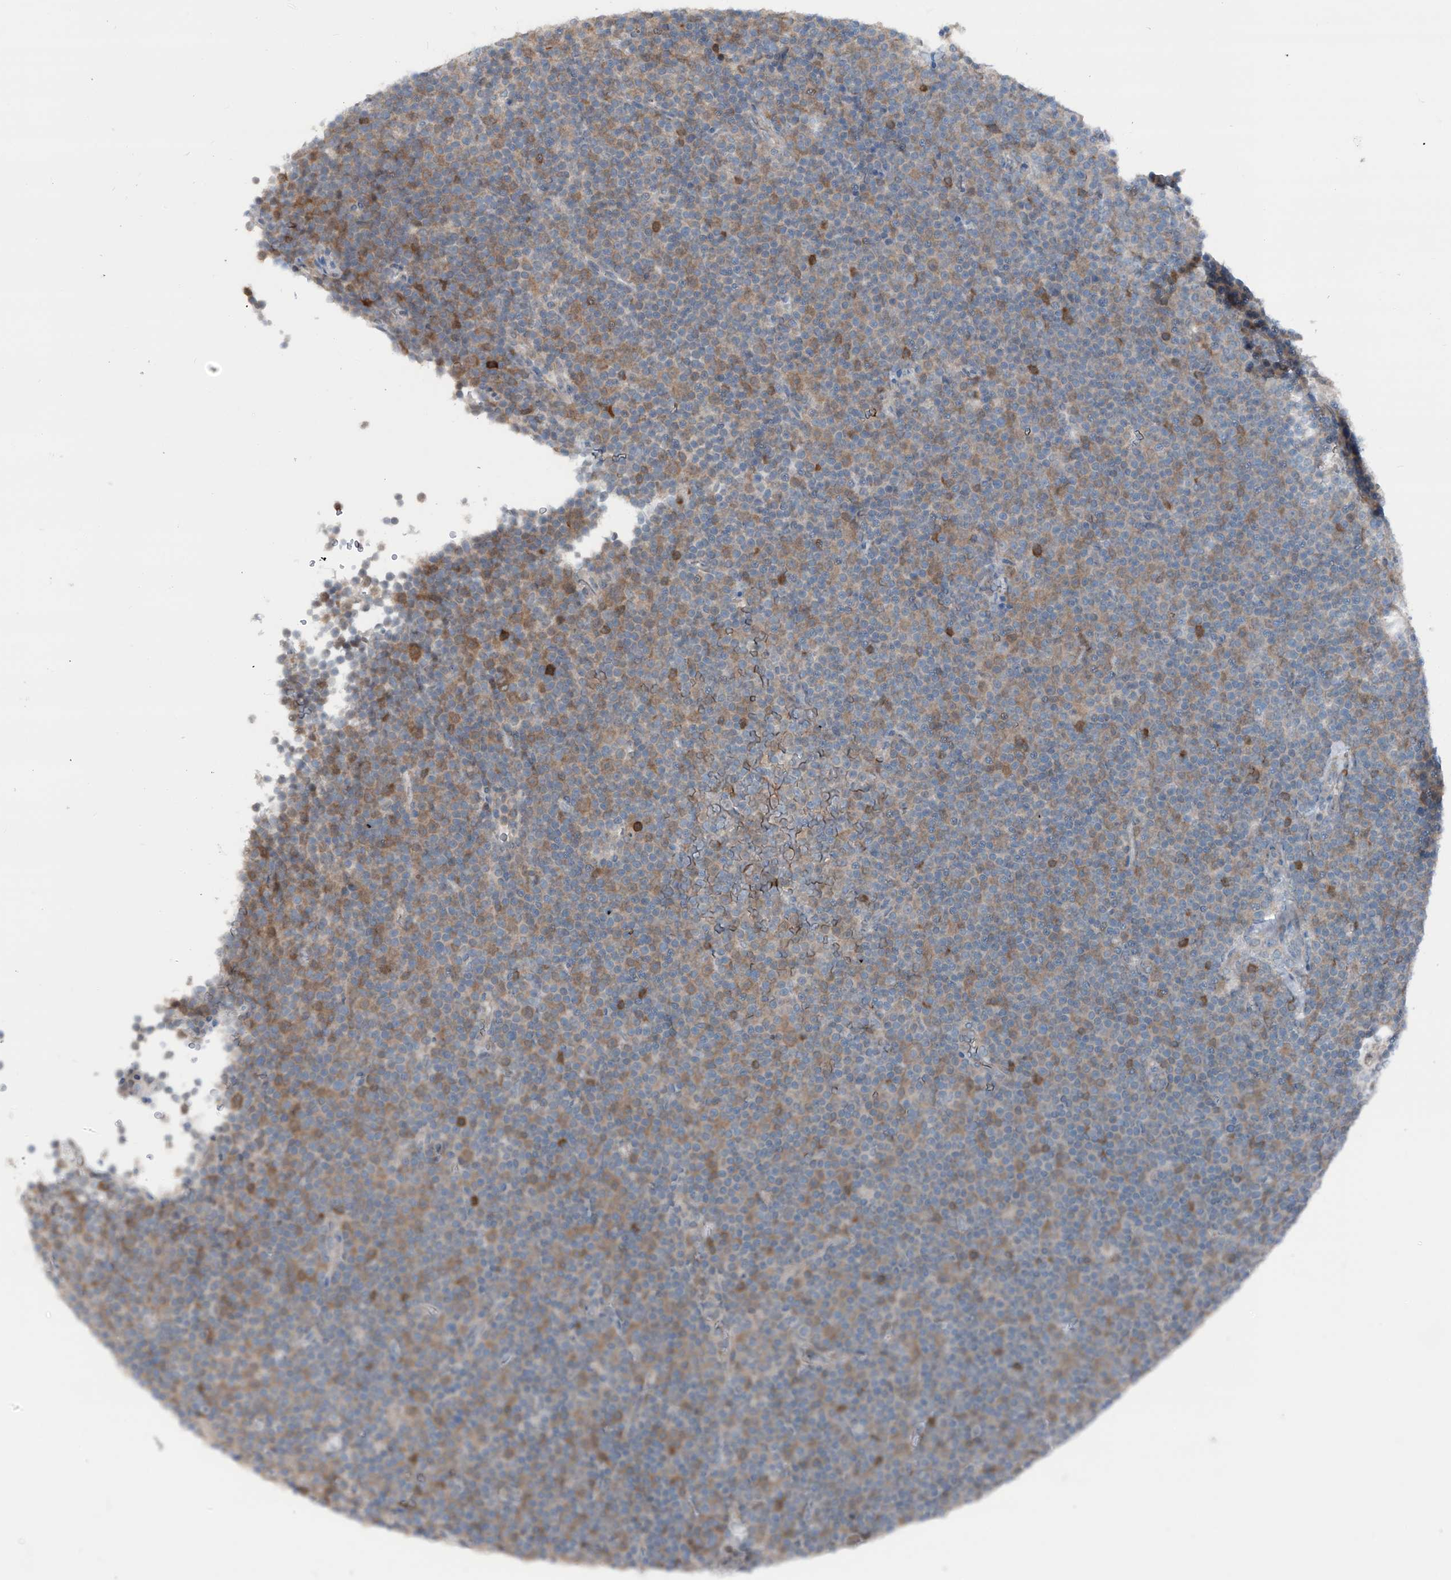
{"staining": {"intensity": "moderate", "quantity": "<25%", "location": "cytoplasmic/membranous"}, "tissue": "lymphoma", "cell_type": "Tumor cells", "image_type": "cancer", "snomed": [{"axis": "morphology", "description": "Malignant lymphoma, non-Hodgkin's type, Low grade"}, {"axis": "topography", "description": "Lymph node"}], "caption": "Tumor cells demonstrate low levels of moderate cytoplasmic/membranous positivity in about <25% of cells in human lymphoma. (DAB (3,3'-diaminobenzidine) = brown stain, brightfield microscopy at high magnification).", "gene": "HSPB11", "patient": {"sex": "female", "age": 67}}